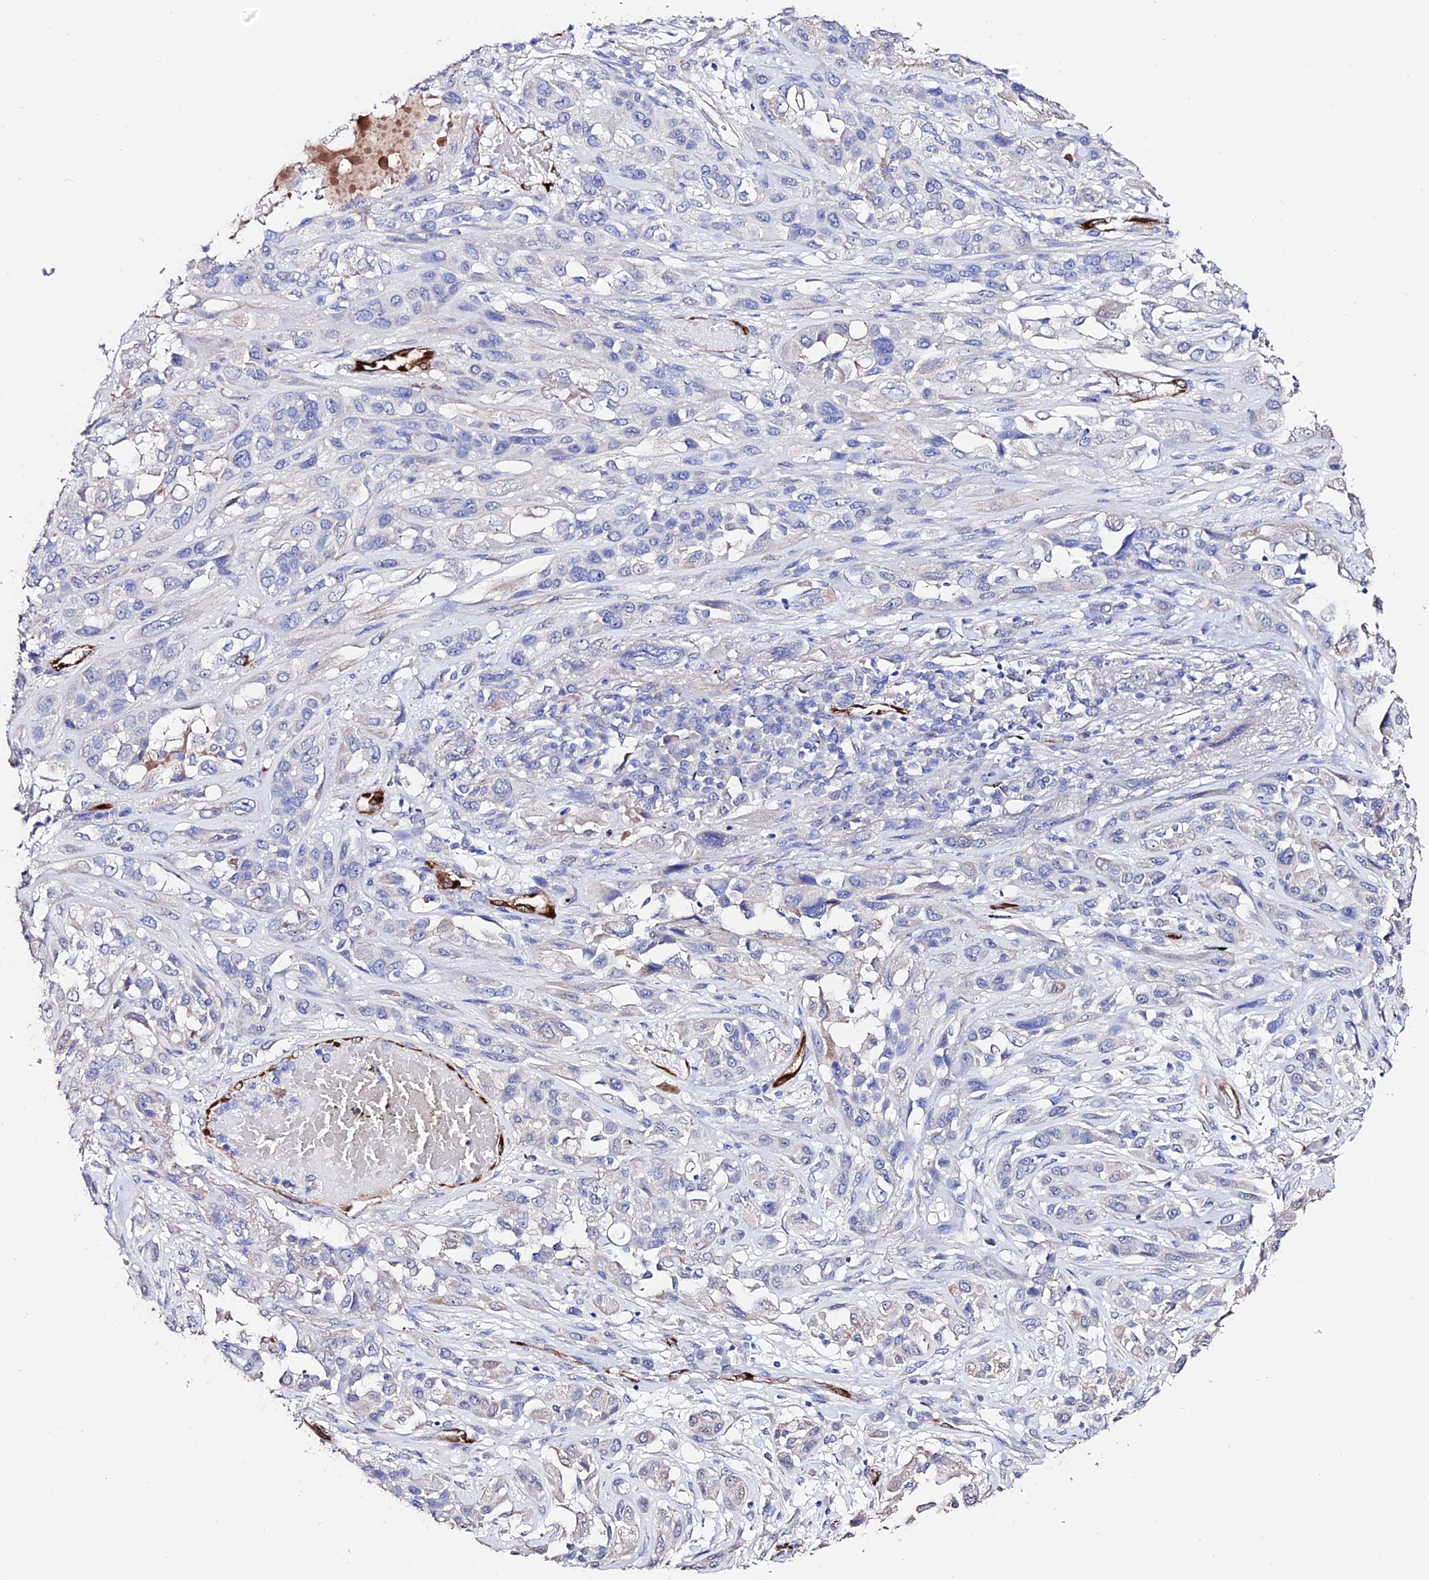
{"staining": {"intensity": "negative", "quantity": "none", "location": "none"}, "tissue": "lung cancer", "cell_type": "Tumor cells", "image_type": "cancer", "snomed": [{"axis": "morphology", "description": "Squamous cell carcinoma, NOS"}, {"axis": "topography", "description": "Lung"}], "caption": "Lung cancer (squamous cell carcinoma) stained for a protein using immunohistochemistry reveals no positivity tumor cells.", "gene": "ESM1", "patient": {"sex": "female", "age": 70}}